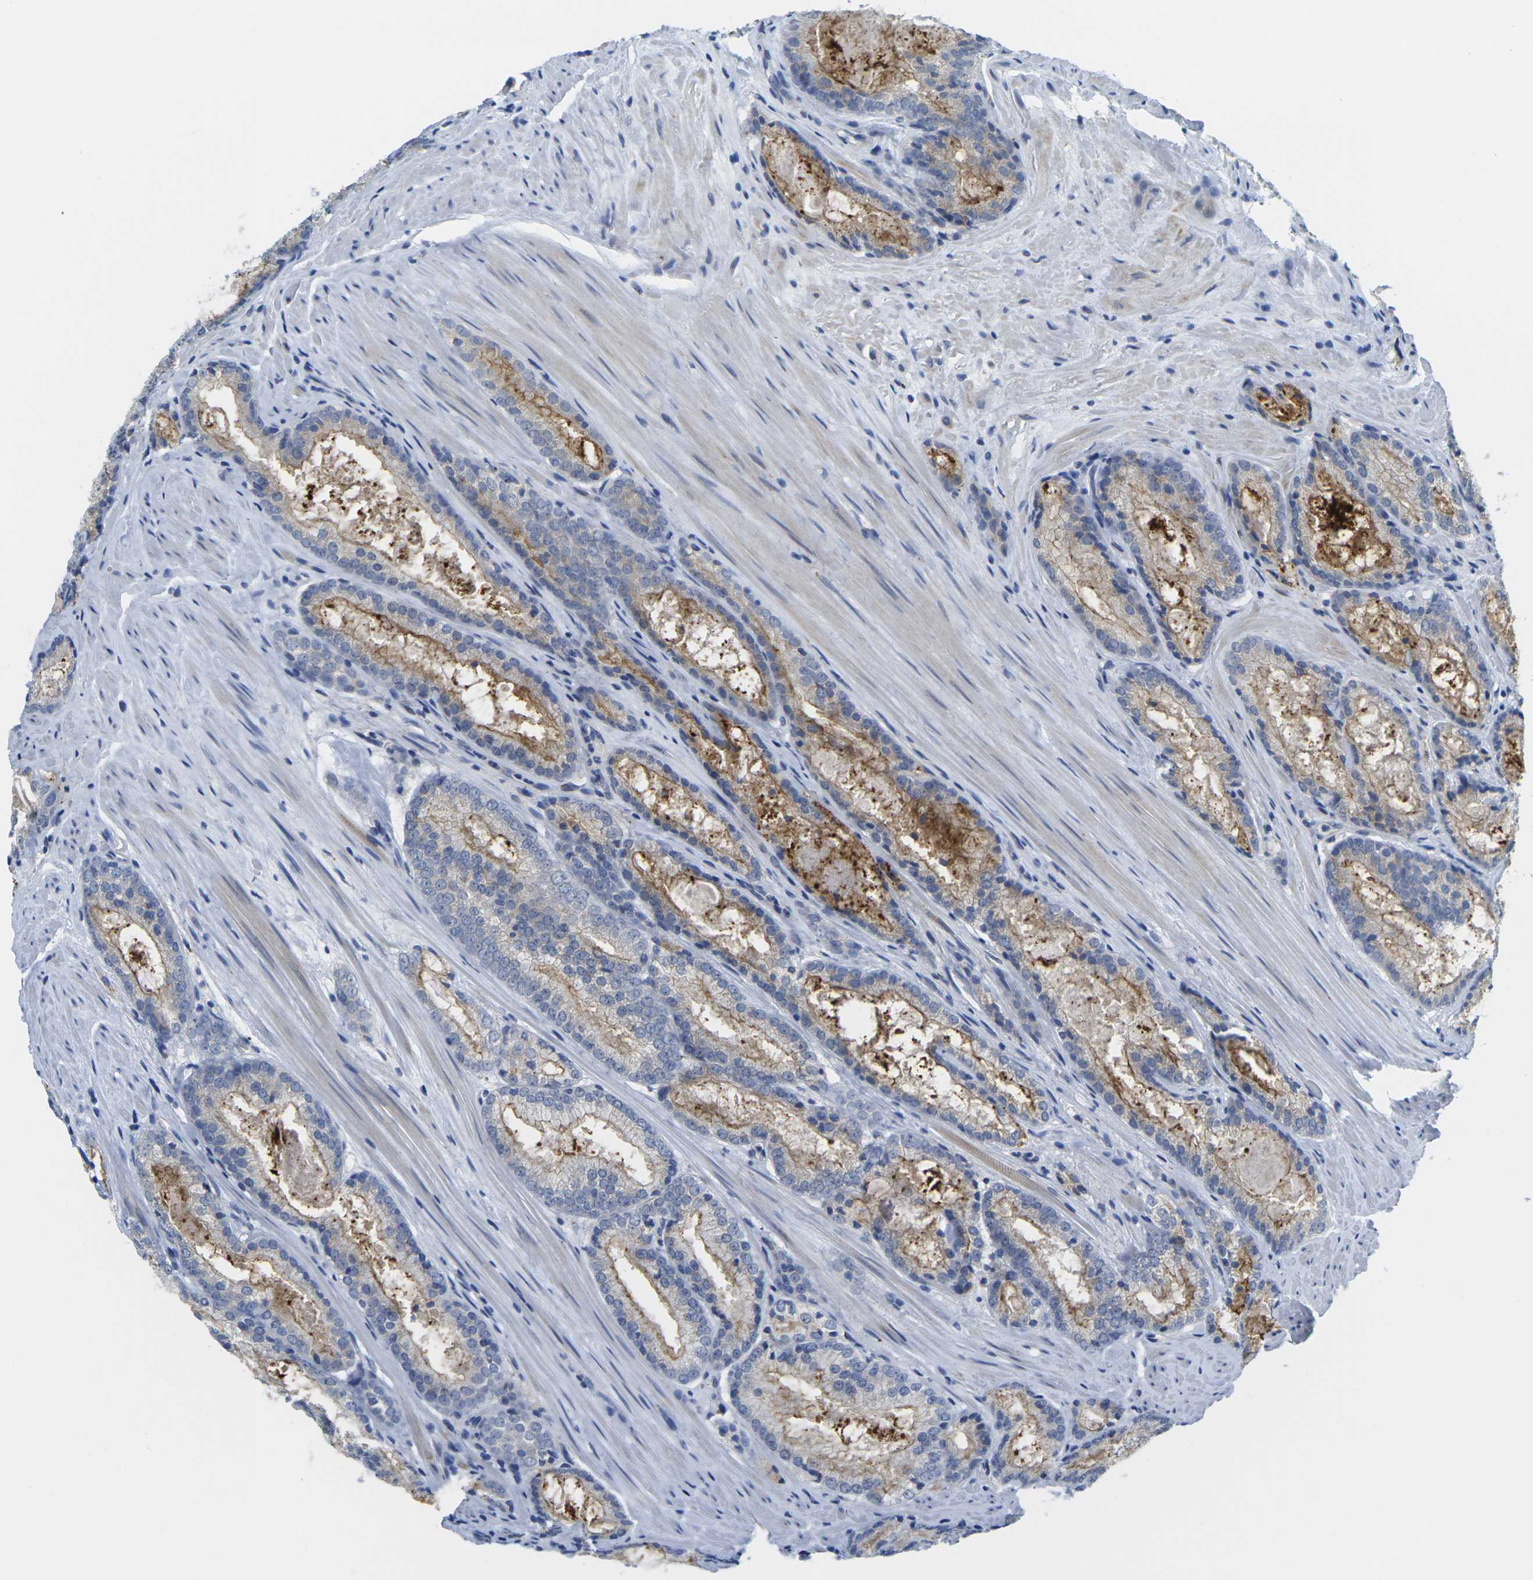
{"staining": {"intensity": "moderate", "quantity": "25%-75%", "location": "cytoplasmic/membranous"}, "tissue": "prostate cancer", "cell_type": "Tumor cells", "image_type": "cancer", "snomed": [{"axis": "morphology", "description": "Adenocarcinoma, Low grade"}, {"axis": "topography", "description": "Prostate"}], "caption": "Immunohistochemistry photomicrograph of human prostate adenocarcinoma (low-grade) stained for a protein (brown), which reveals medium levels of moderate cytoplasmic/membranous positivity in about 25%-75% of tumor cells.", "gene": "CRK", "patient": {"sex": "male", "age": 64}}